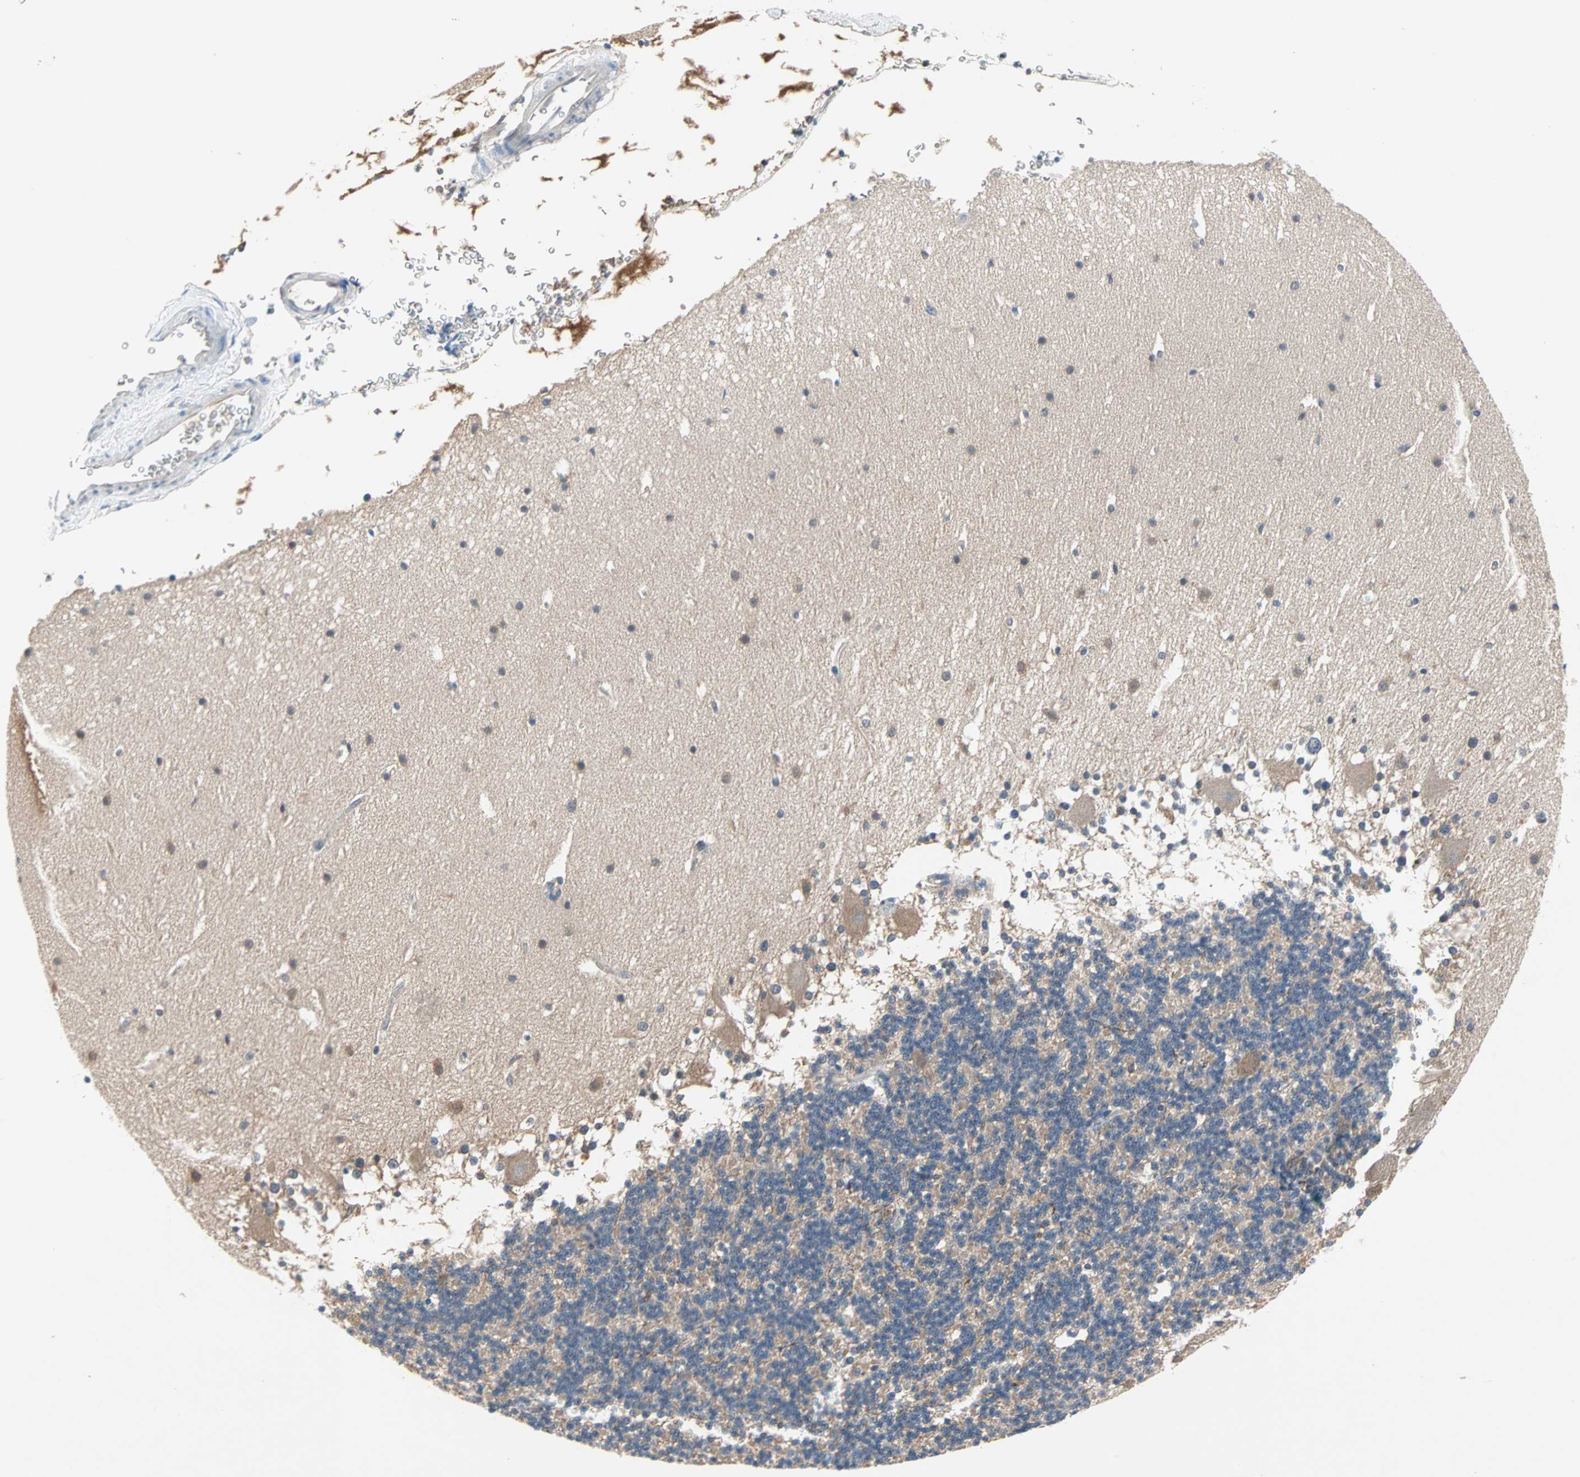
{"staining": {"intensity": "moderate", "quantity": "<25%", "location": "cytoplasmic/membranous"}, "tissue": "cerebellum", "cell_type": "Cells in granular layer", "image_type": "normal", "snomed": [{"axis": "morphology", "description": "Normal tissue, NOS"}, {"axis": "topography", "description": "Cerebellum"}], "caption": "Human cerebellum stained for a protein (brown) reveals moderate cytoplasmic/membranous positive staining in about <25% of cells in granular layer.", "gene": "MPI", "patient": {"sex": "female", "age": 19}}